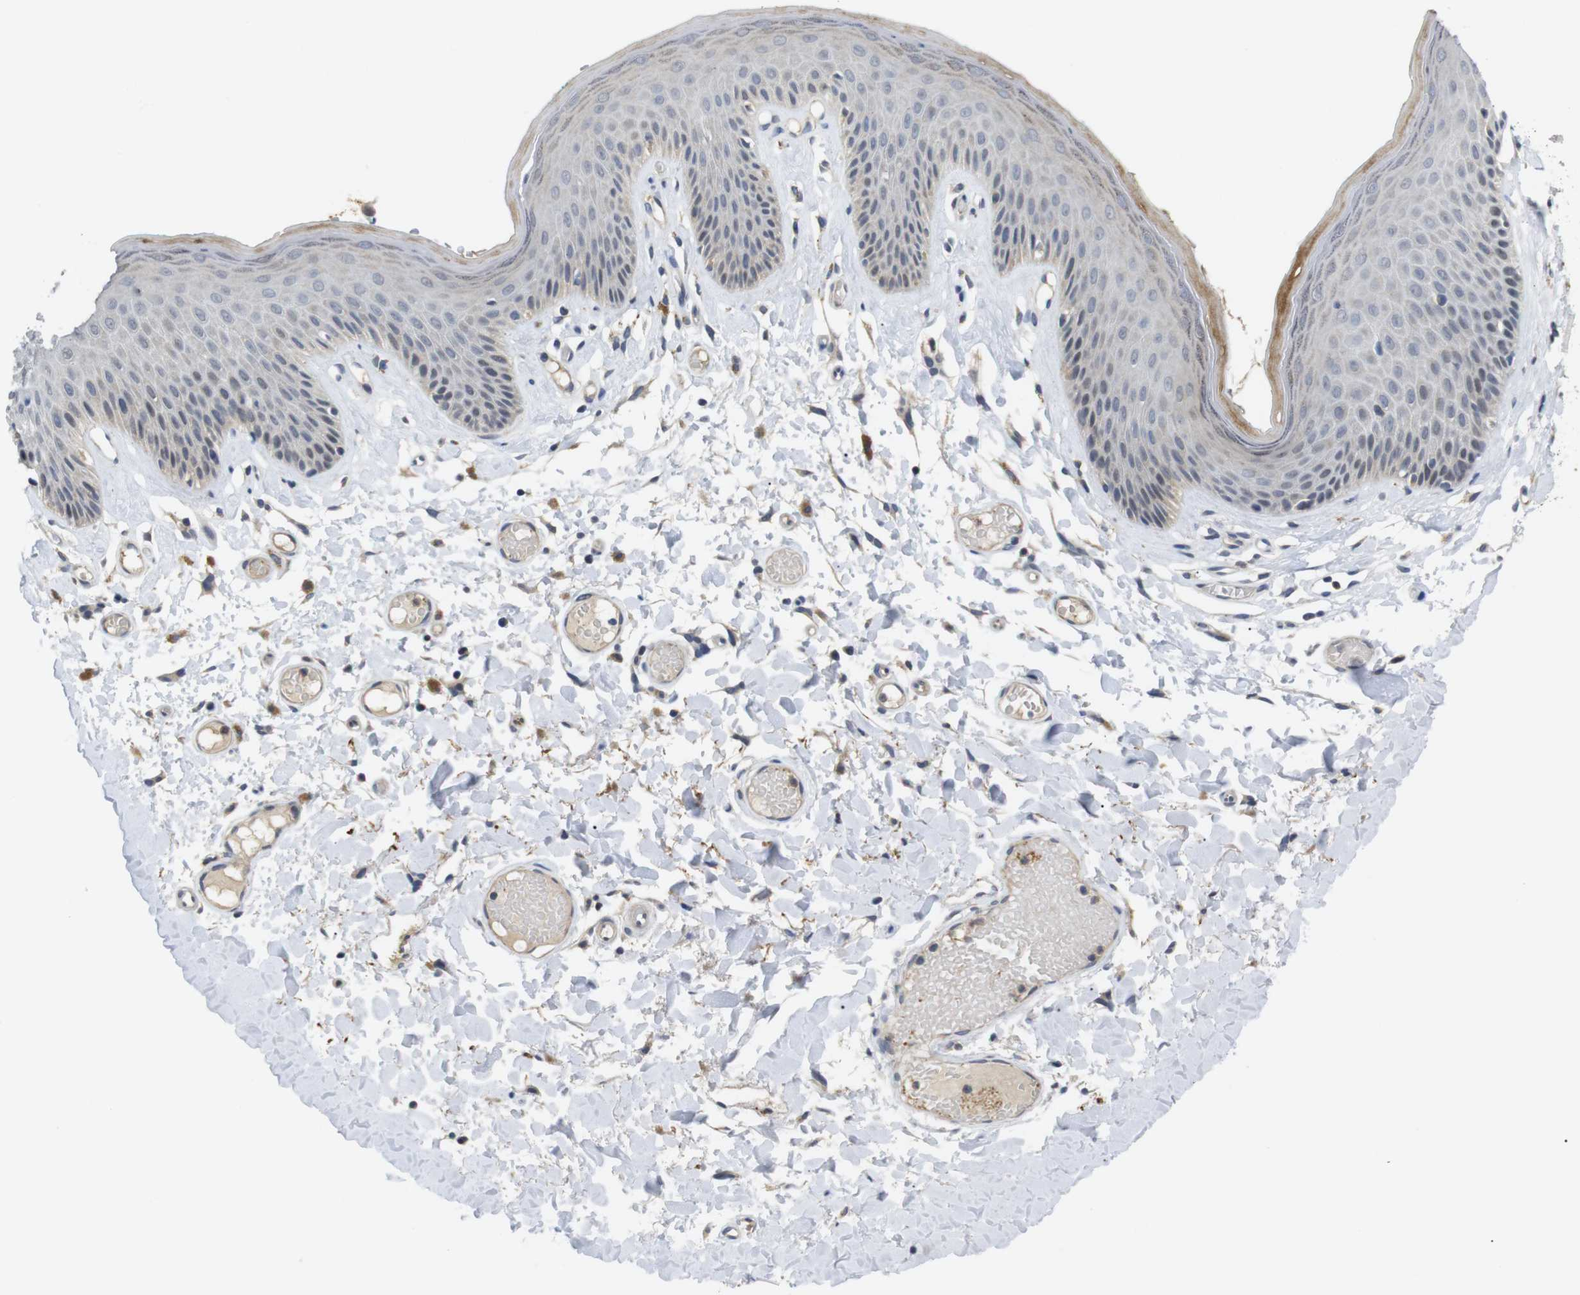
{"staining": {"intensity": "weak", "quantity": "<25%", "location": "cytoplasmic/membranous,nuclear"}, "tissue": "skin", "cell_type": "Epidermal cells", "image_type": "normal", "snomed": [{"axis": "morphology", "description": "Normal tissue, NOS"}, {"axis": "topography", "description": "Vulva"}], "caption": "Skin stained for a protein using immunohistochemistry (IHC) shows no expression epidermal cells.", "gene": "FNTA", "patient": {"sex": "female", "age": 73}}